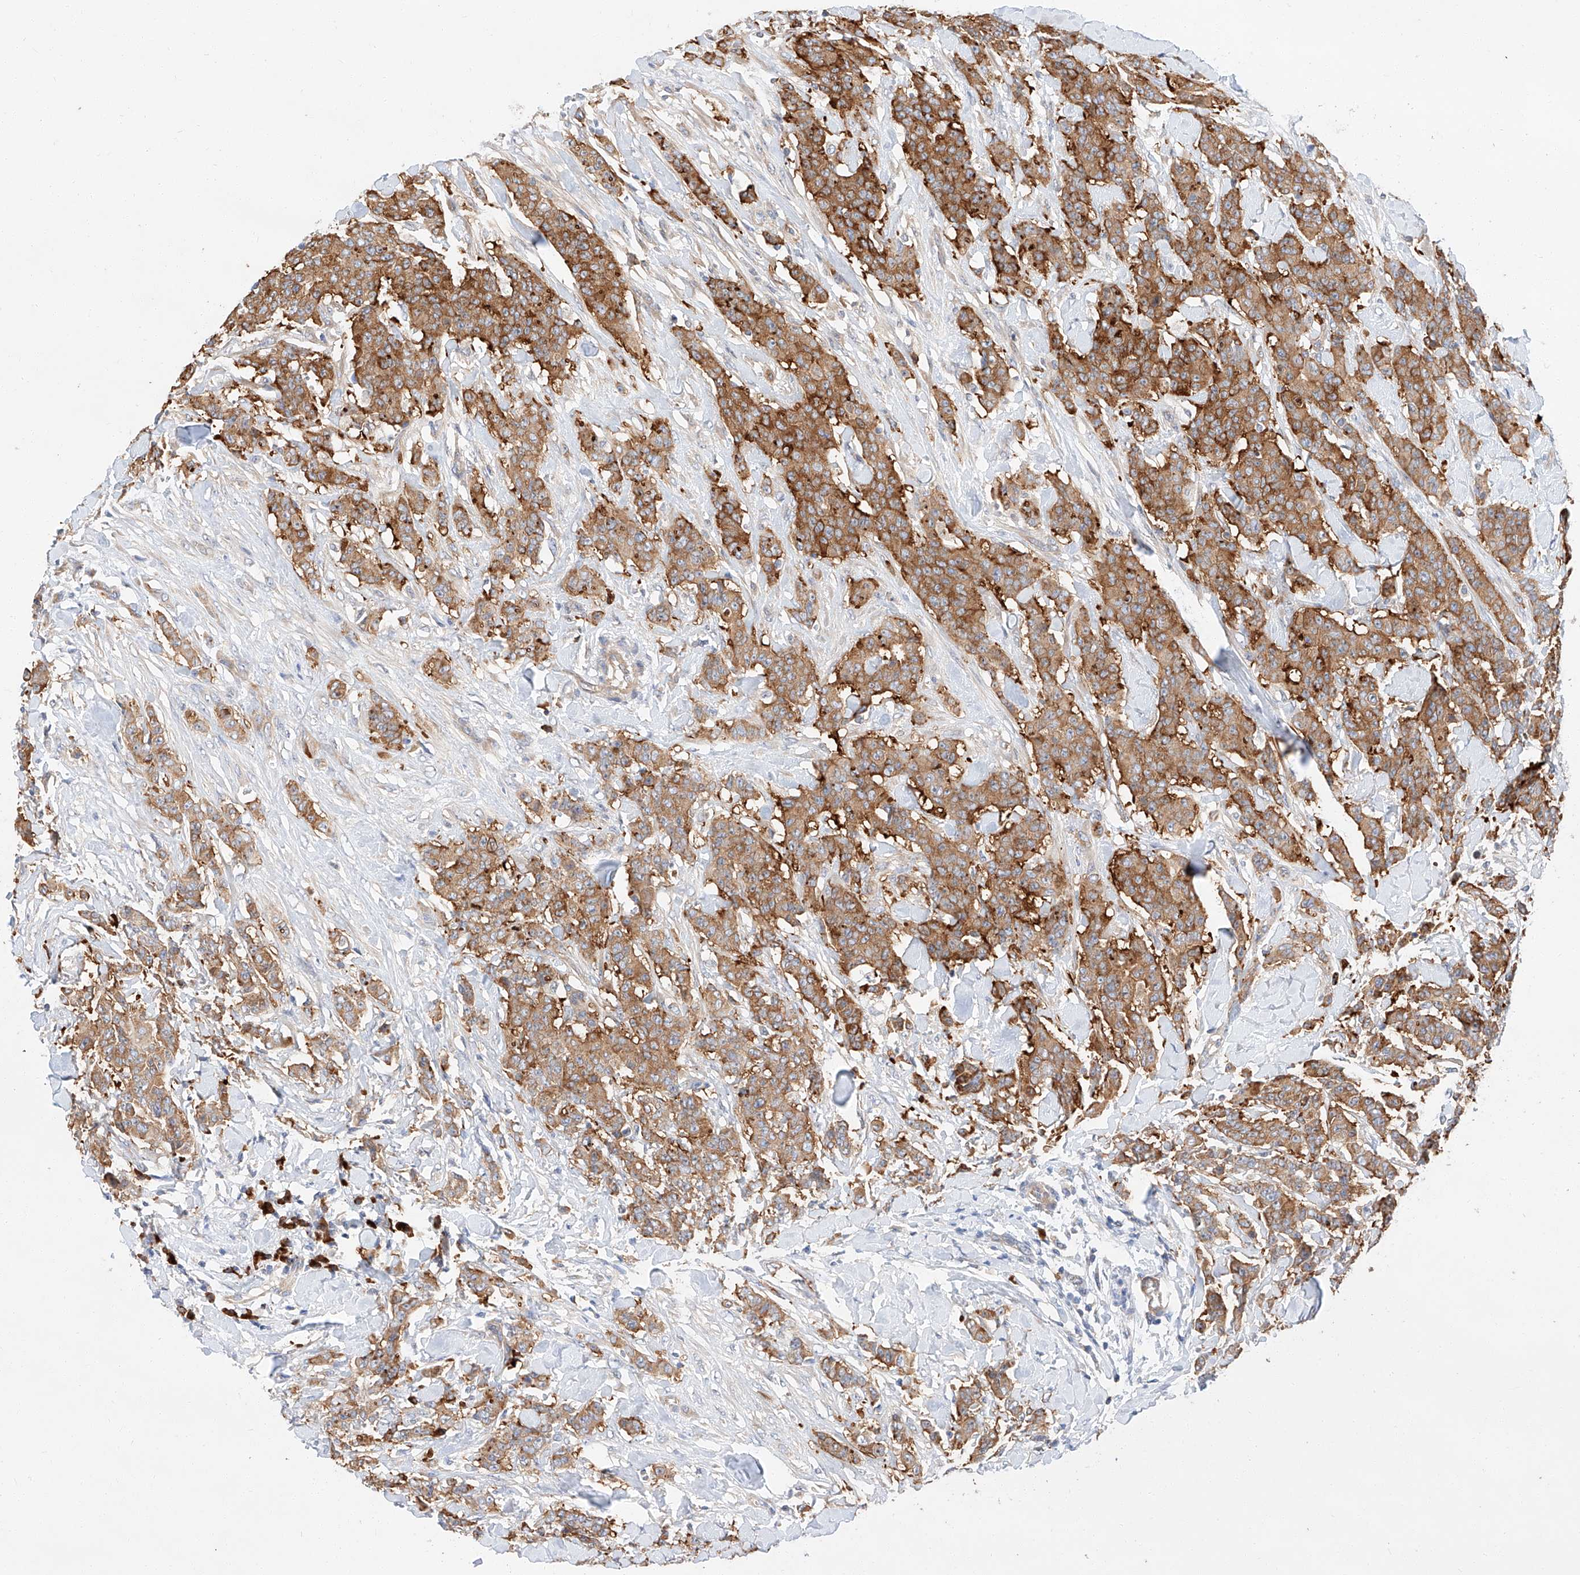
{"staining": {"intensity": "moderate", "quantity": ">75%", "location": "cytoplasmic/membranous"}, "tissue": "breast cancer", "cell_type": "Tumor cells", "image_type": "cancer", "snomed": [{"axis": "morphology", "description": "Duct carcinoma"}, {"axis": "topography", "description": "Breast"}], "caption": "An image showing moderate cytoplasmic/membranous expression in approximately >75% of tumor cells in infiltrating ductal carcinoma (breast), as visualized by brown immunohistochemical staining.", "gene": "GLMN", "patient": {"sex": "female", "age": 40}}